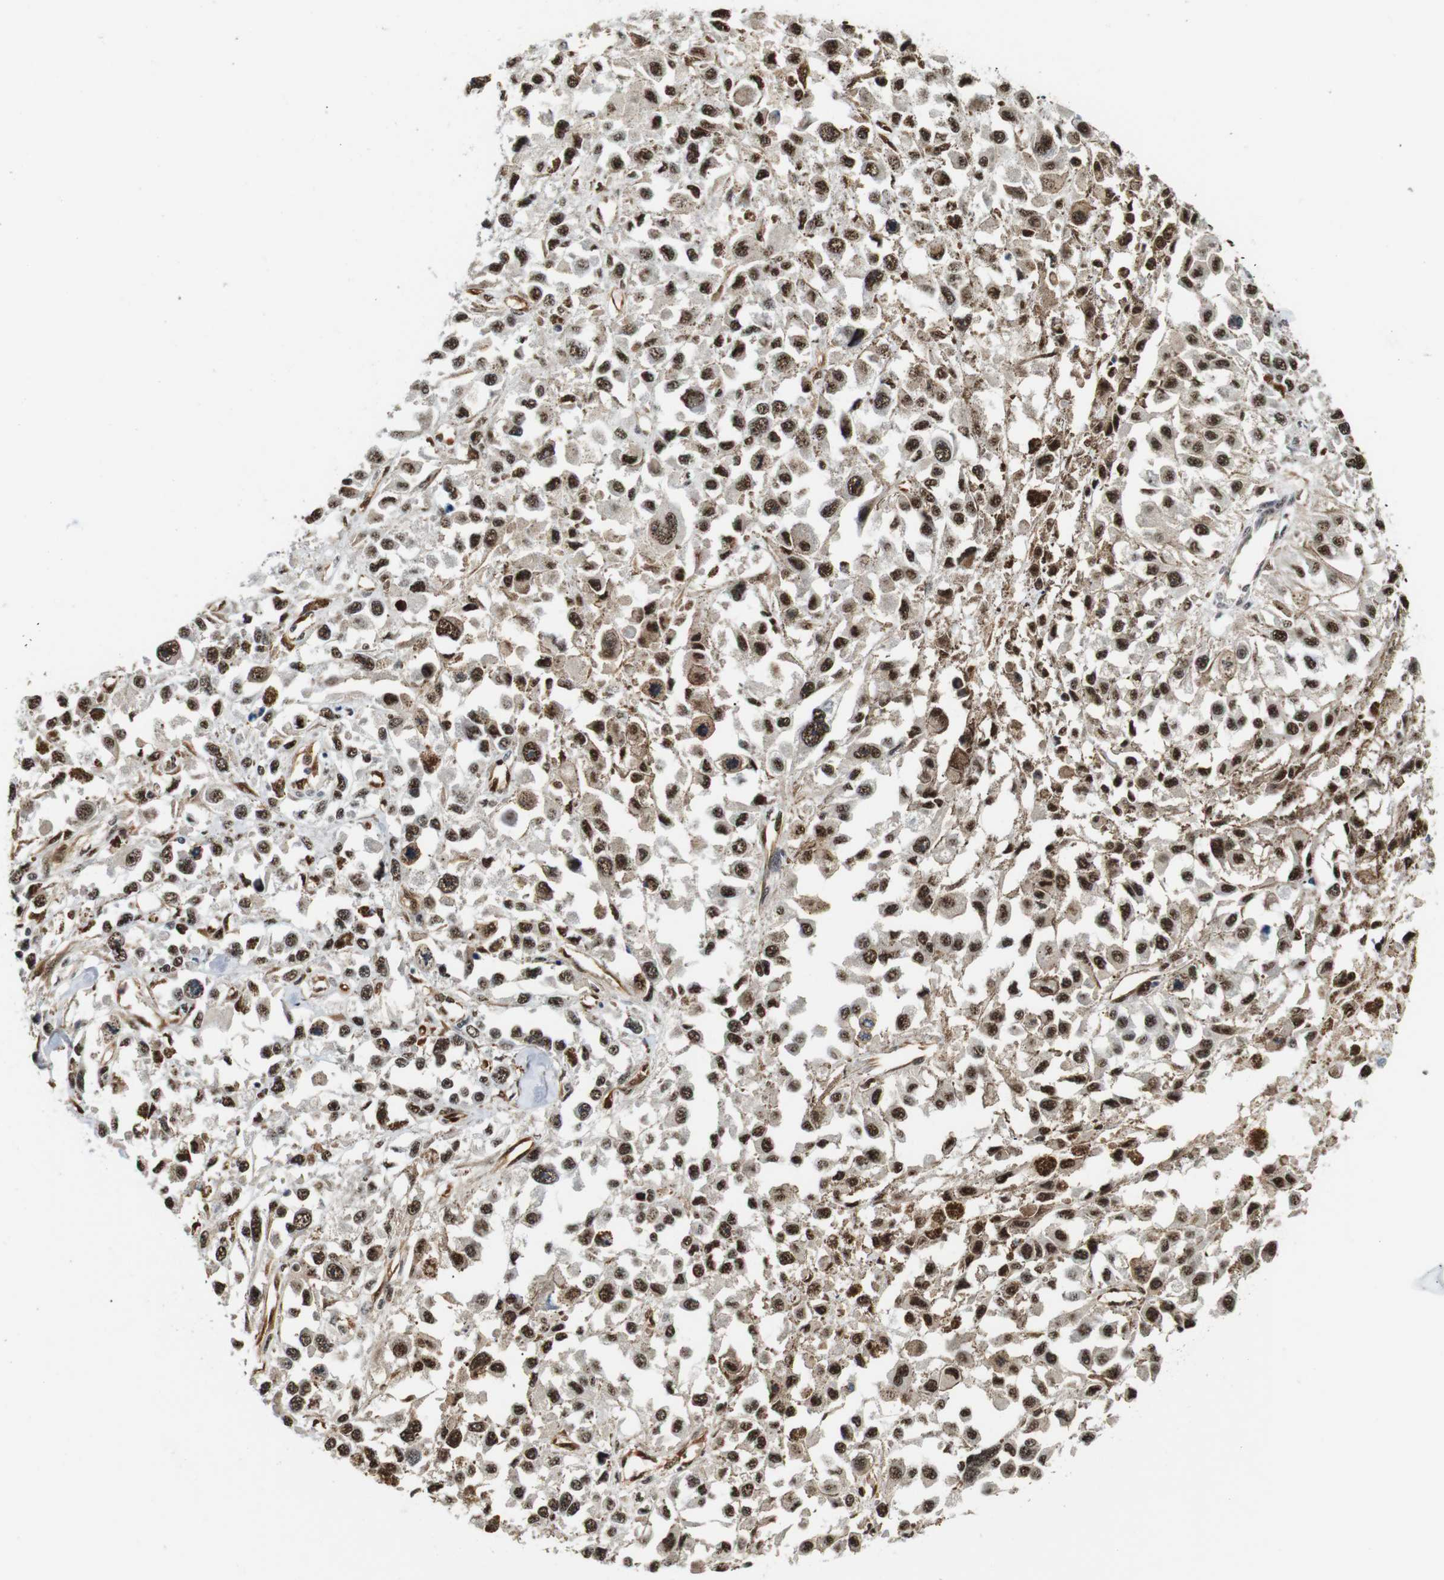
{"staining": {"intensity": "strong", "quantity": ">75%", "location": "nuclear"}, "tissue": "melanoma", "cell_type": "Tumor cells", "image_type": "cancer", "snomed": [{"axis": "morphology", "description": "Malignant melanoma, Metastatic site"}, {"axis": "topography", "description": "Lymph node"}], "caption": "Human melanoma stained for a protein (brown) displays strong nuclear positive positivity in approximately >75% of tumor cells.", "gene": "LXN", "patient": {"sex": "male", "age": 59}}